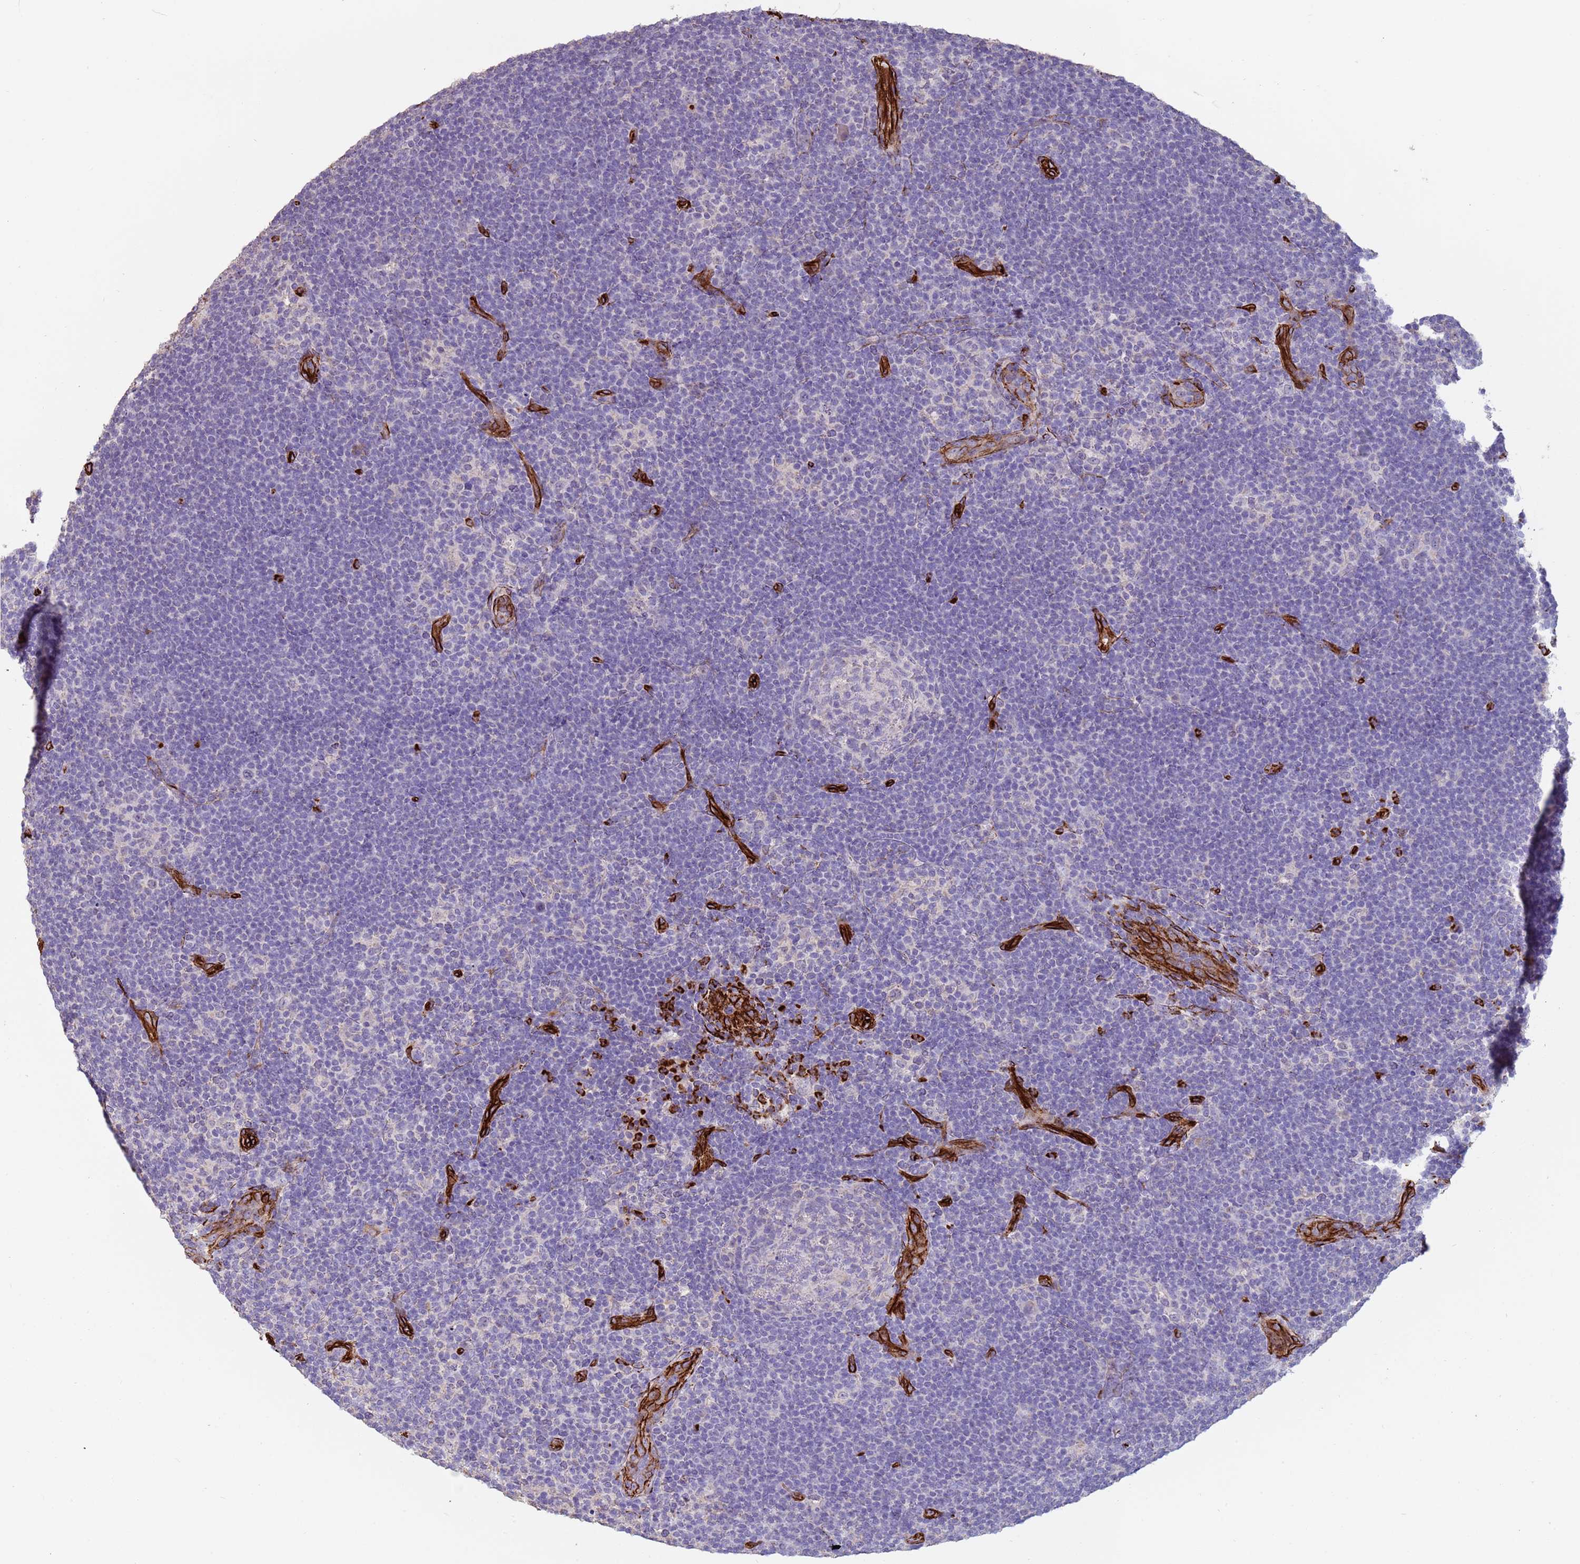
{"staining": {"intensity": "negative", "quantity": "none", "location": "none"}, "tissue": "lymphoma", "cell_type": "Tumor cells", "image_type": "cancer", "snomed": [{"axis": "morphology", "description": "Hodgkin's disease, NOS"}, {"axis": "topography", "description": "Lymph node"}], "caption": "Tumor cells are negative for brown protein staining in Hodgkin's disease.", "gene": "GASK1A", "patient": {"sex": "female", "age": 57}}